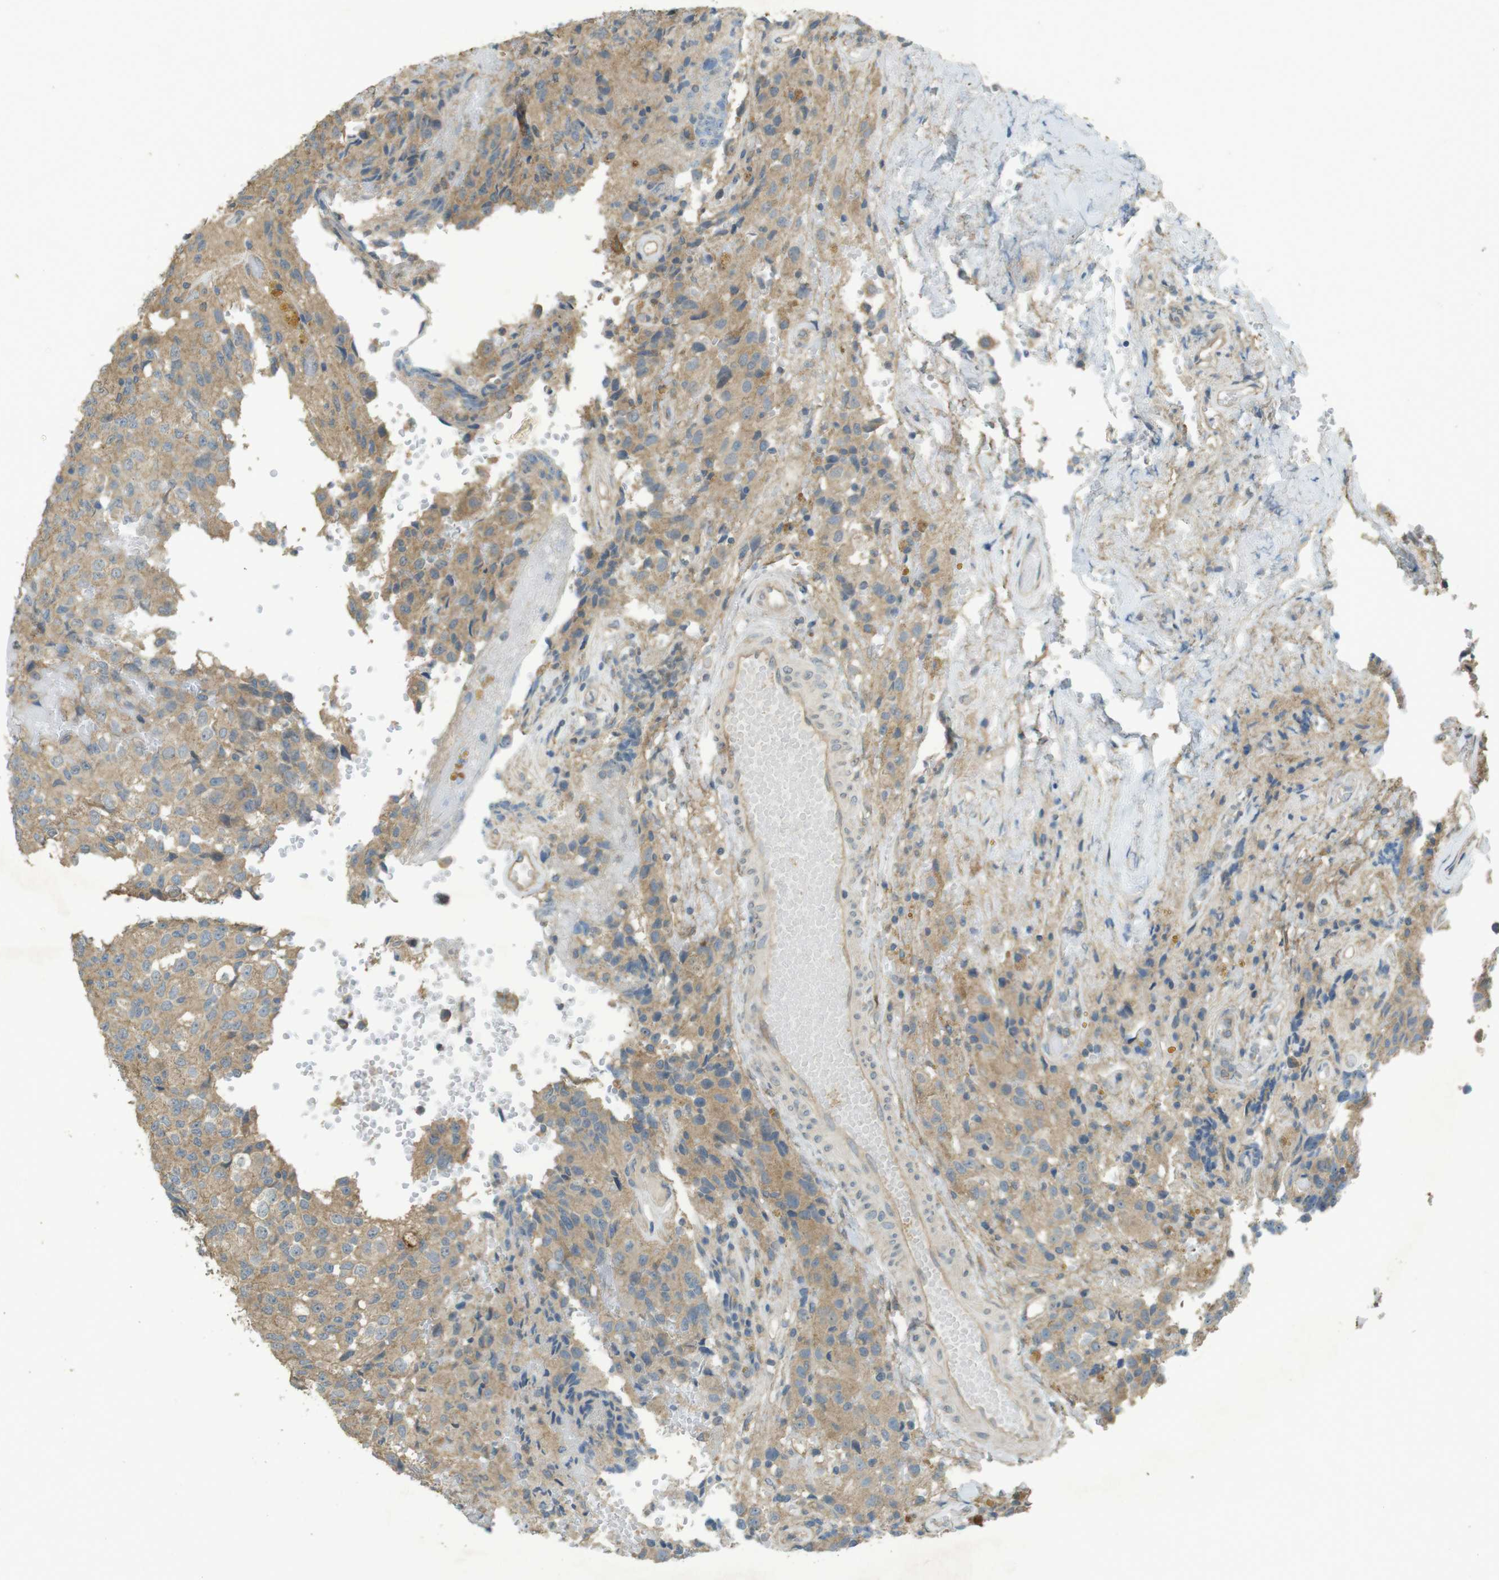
{"staining": {"intensity": "moderate", "quantity": ">75%", "location": "cytoplasmic/membranous"}, "tissue": "glioma", "cell_type": "Tumor cells", "image_type": "cancer", "snomed": [{"axis": "morphology", "description": "Glioma, malignant, High grade"}, {"axis": "topography", "description": "Brain"}], "caption": "DAB immunohistochemical staining of human glioma exhibits moderate cytoplasmic/membranous protein staining in about >75% of tumor cells. The protein of interest is shown in brown color, while the nuclei are stained blue.", "gene": "ZDHHC20", "patient": {"sex": "male", "age": 32}}